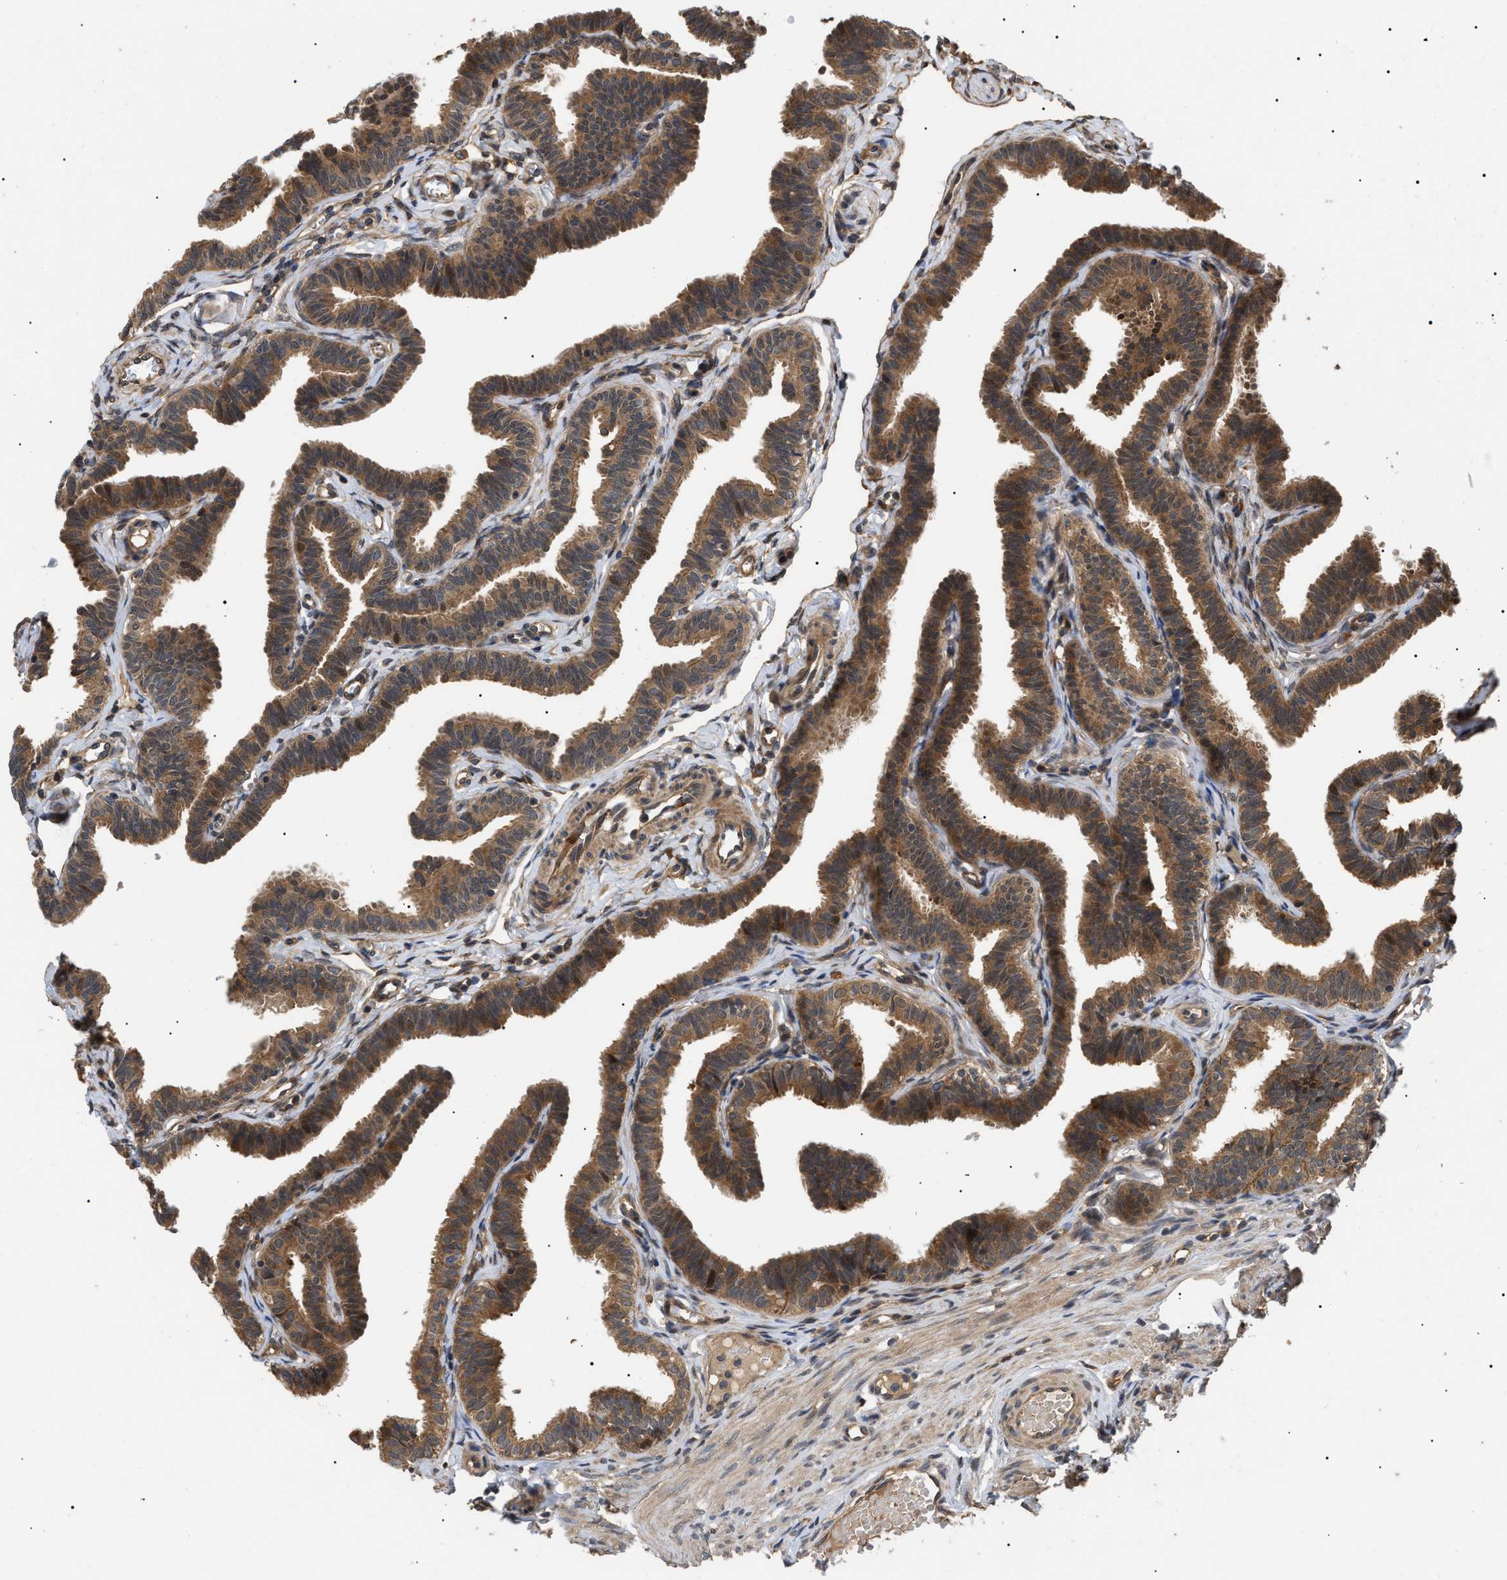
{"staining": {"intensity": "strong", "quantity": ">75%", "location": "cytoplasmic/membranous"}, "tissue": "fallopian tube", "cell_type": "Glandular cells", "image_type": "normal", "snomed": [{"axis": "morphology", "description": "Normal tissue, NOS"}, {"axis": "topography", "description": "Fallopian tube"}, {"axis": "topography", "description": "Ovary"}], "caption": "This micrograph displays IHC staining of normal fallopian tube, with high strong cytoplasmic/membranous positivity in approximately >75% of glandular cells.", "gene": "ASTL", "patient": {"sex": "female", "age": 23}}